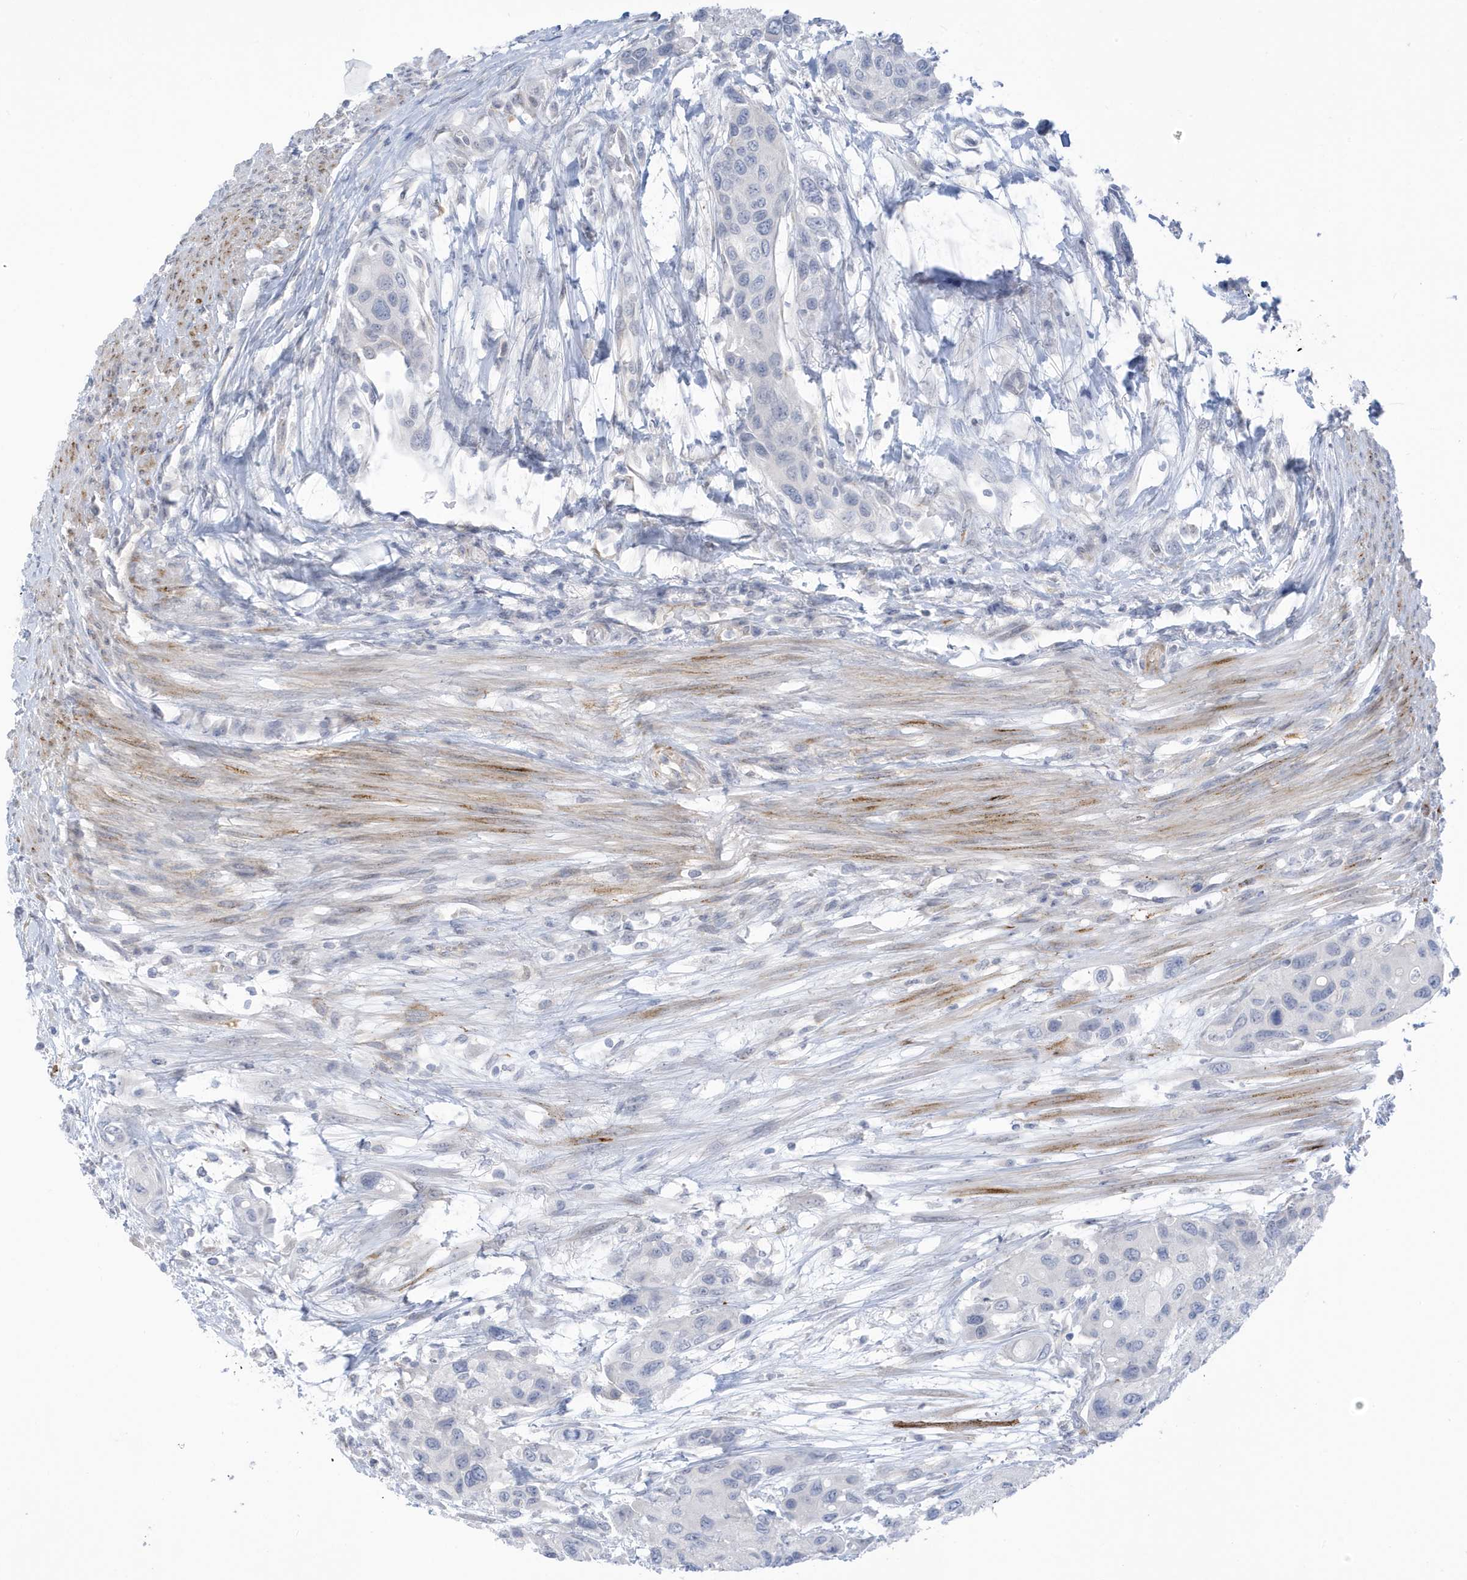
{"staining": {"intensity": "negative", "quantity": "none", "location": "none"}, "tissue": "urothelial cancer", "cell_type": "Tumor cells", "image_type": "cancer", "snomed": [{"axis": "morphology", "description": "Normal tissue, NOS"}, {"axis": "morphology", "description": "Urothelial carcinoma, High grade"}, {"axis": "topography", "description": "Vascular tissue"}, {"axis": "topography", "description": "Urinary bladder"}], "caption": "Immunohistochemical staining of human high-grade urothelial carcinoma displays no significant positivity in tumor cells. The staining was performed using DAB (3,3'-diaminobenzidine) to visualize the protein expression in brown, while the nuclei were stained in blue with hematoxylin (Magnification: 20x).", "gene": "PERM1", "patient": {"sex": "female", "age": 56}}